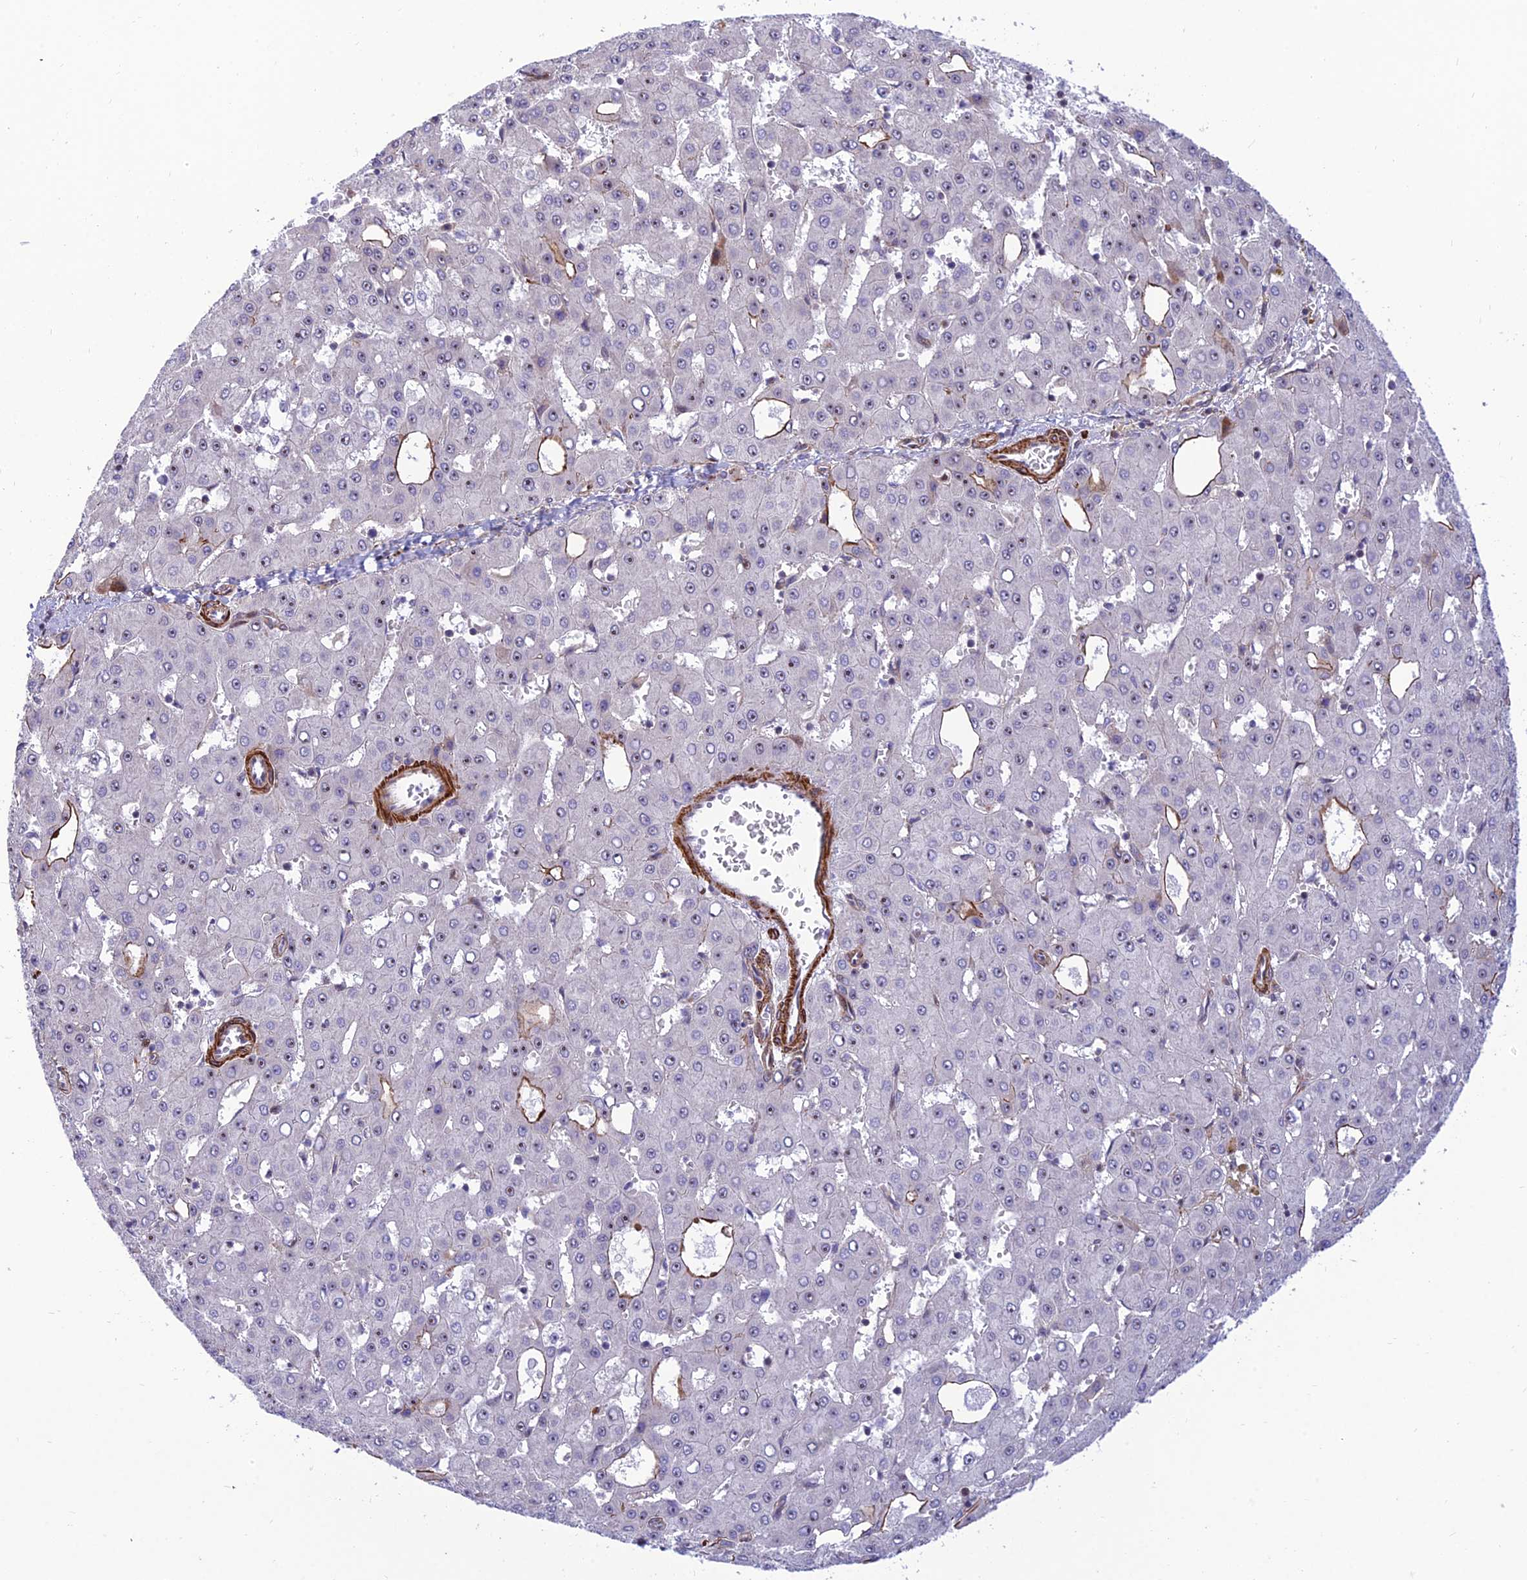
{"staining": {"intensity": "negative", "quantity": "none", "location": "none"}, "tissue": "liver cancer", "cell_type": "Tumor cells", "image_type": "cancer", "snomed": [{"axis": "morphology", "description": "Carcinoma, Hepatocellular, NOS"}, {"axis": "topography", "description": "Liver"}], "caption": "IHC histopathology image of human hepatocellular carcinoma (liver) stained for a protein (brown), which demonstrates no positivity in tumor cells. (Stains: DAB (3,3'-diaminobenzidine) immunohistochemistry with hematoxylin counter stain, Microscopy: brightfield microscopy at high magnification).", "gene": "KBTBD7", "patient": {"sex": "male", "age": 47}}